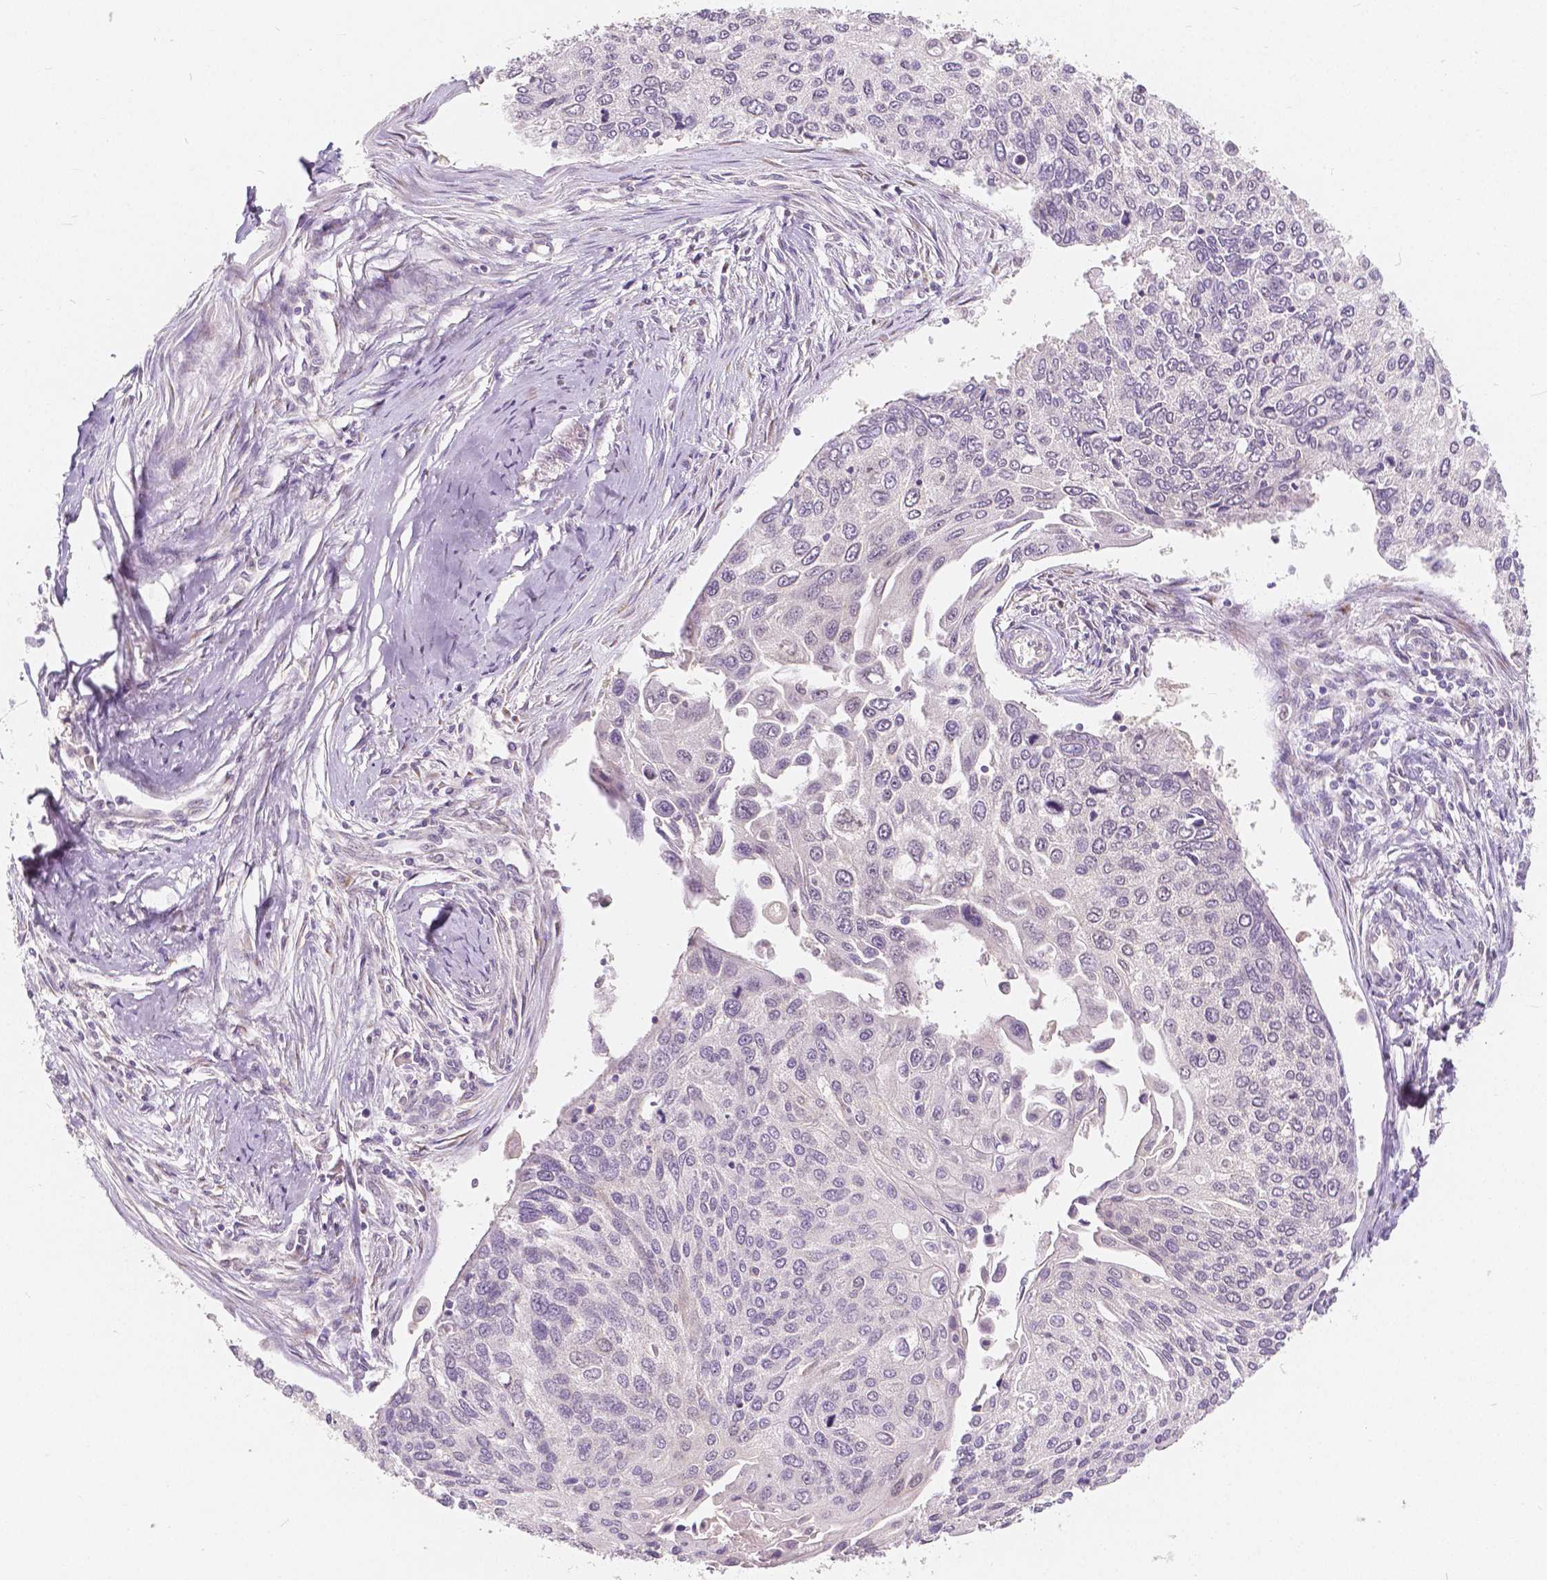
{"staining": {"intensity": "negative", "quantity": "none", "location": "none"}, "tissue": "lung cancer", "cell_type": "Tumor cells", "image_type": "cancer", "snomed": [{"axis": "morphology", "description": "Squamous cell carcinoma, NOS"}, {"axis": "morphology", "description": "Squamous cell carcinoma, metastatic, NOS"}, {"axis": "topography", "description": "Lung"}], "caption": "Tumor cells are negative for protein expression in human lung cancer.", "gene": "NAPRT", "patient": {"sex": "male", "age": 63}}